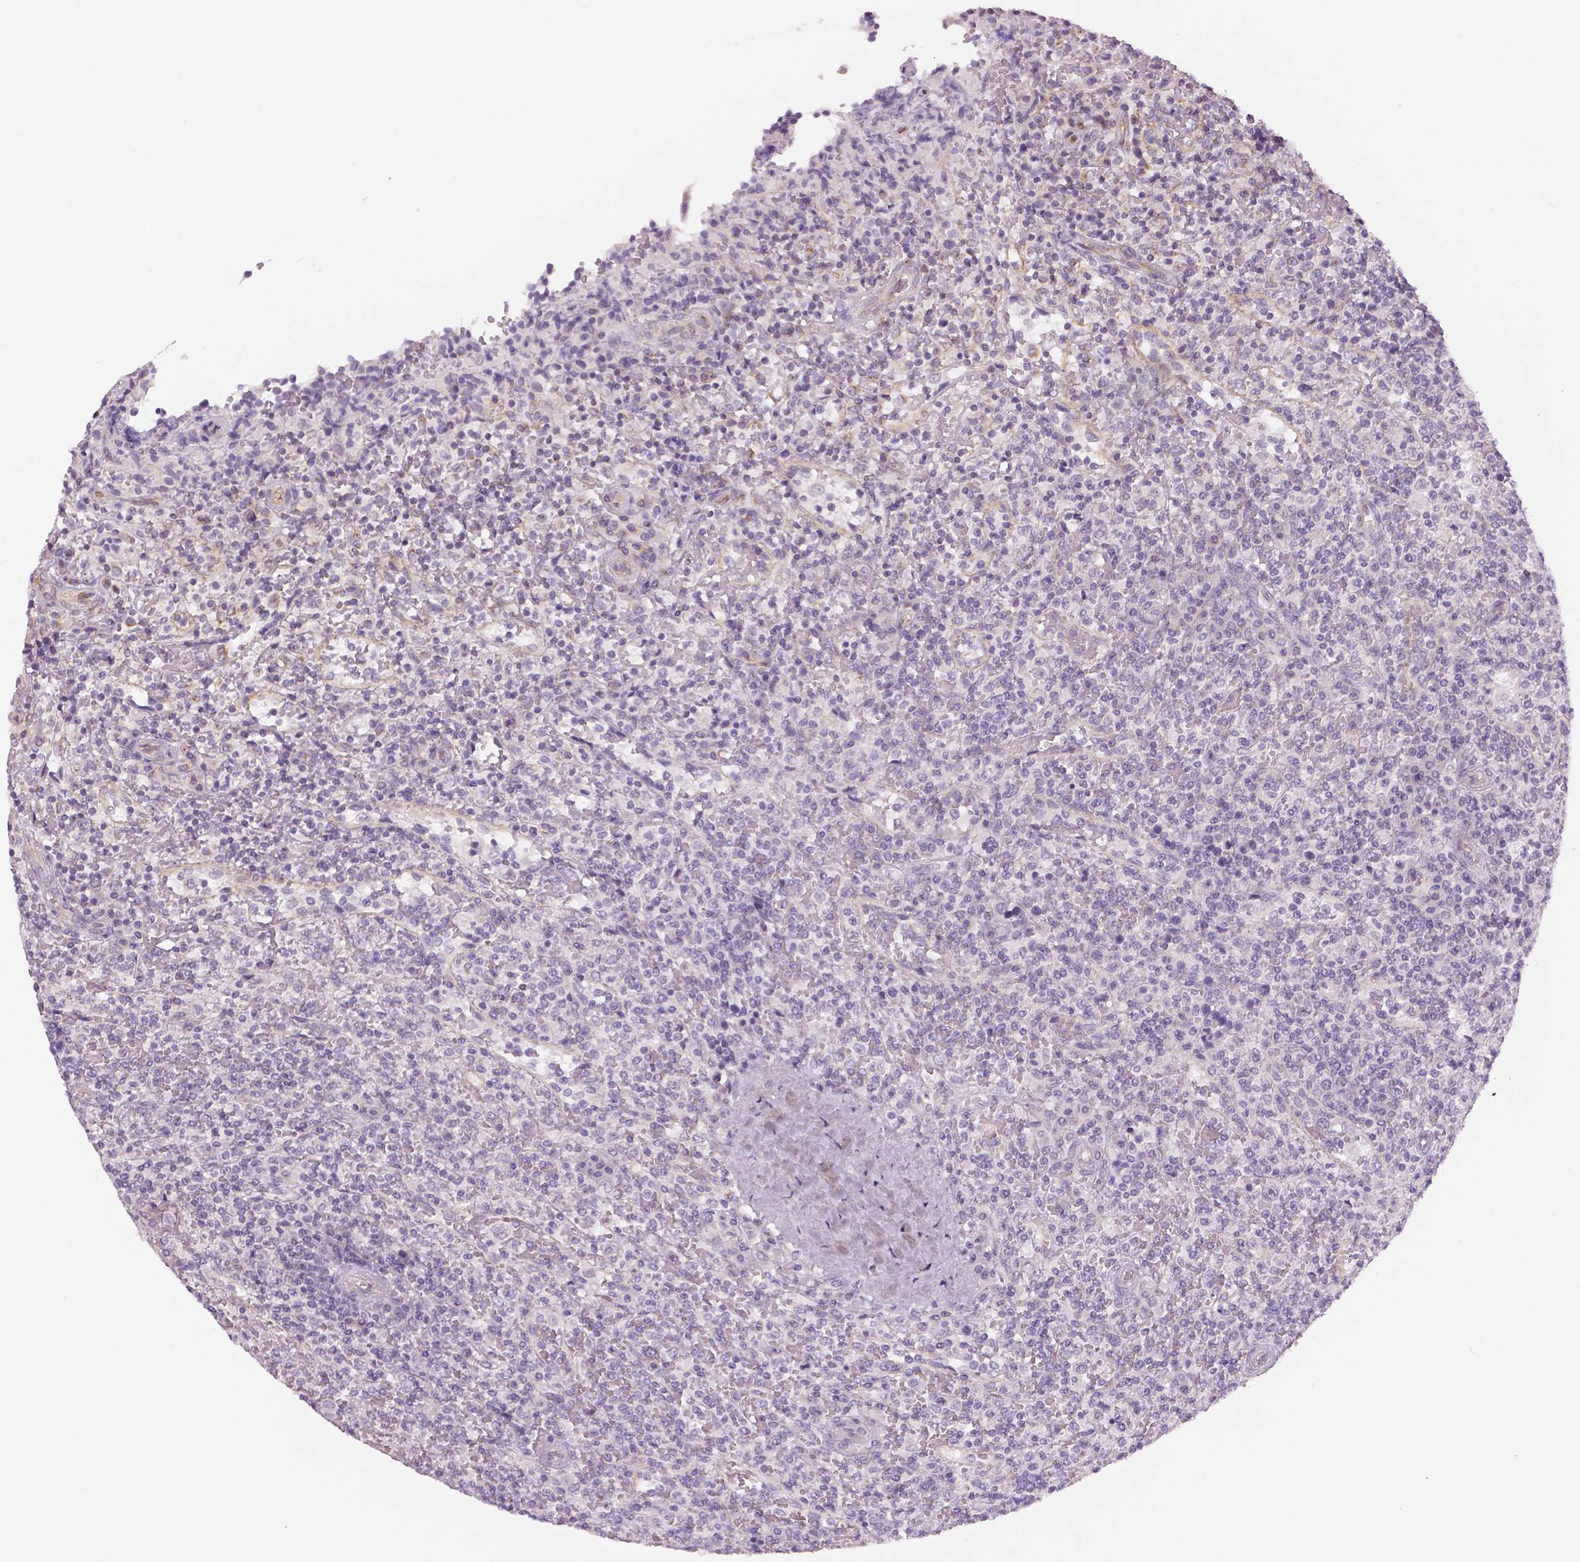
{"staining": {"intensity": "negative", "quantity": "none", "location": "none"}, "tissue": "lymphoma", "cell_type": "Tumor cells", "image_type": "cancer", "snomed": [{"axis": "morphology", "description": "Malignant lymphoma, non-Hodgkin's type, Low grade"}, {"axis": "topography", "description": "Spleen"}], "caption": "Low-grade malignant lymphoma, non-Hodgkin's type stained for a protein using IHC exhibits no staining tumor cells.", "gene": "SLC24A1", "patient": {"sex": "male", "age": 62}}